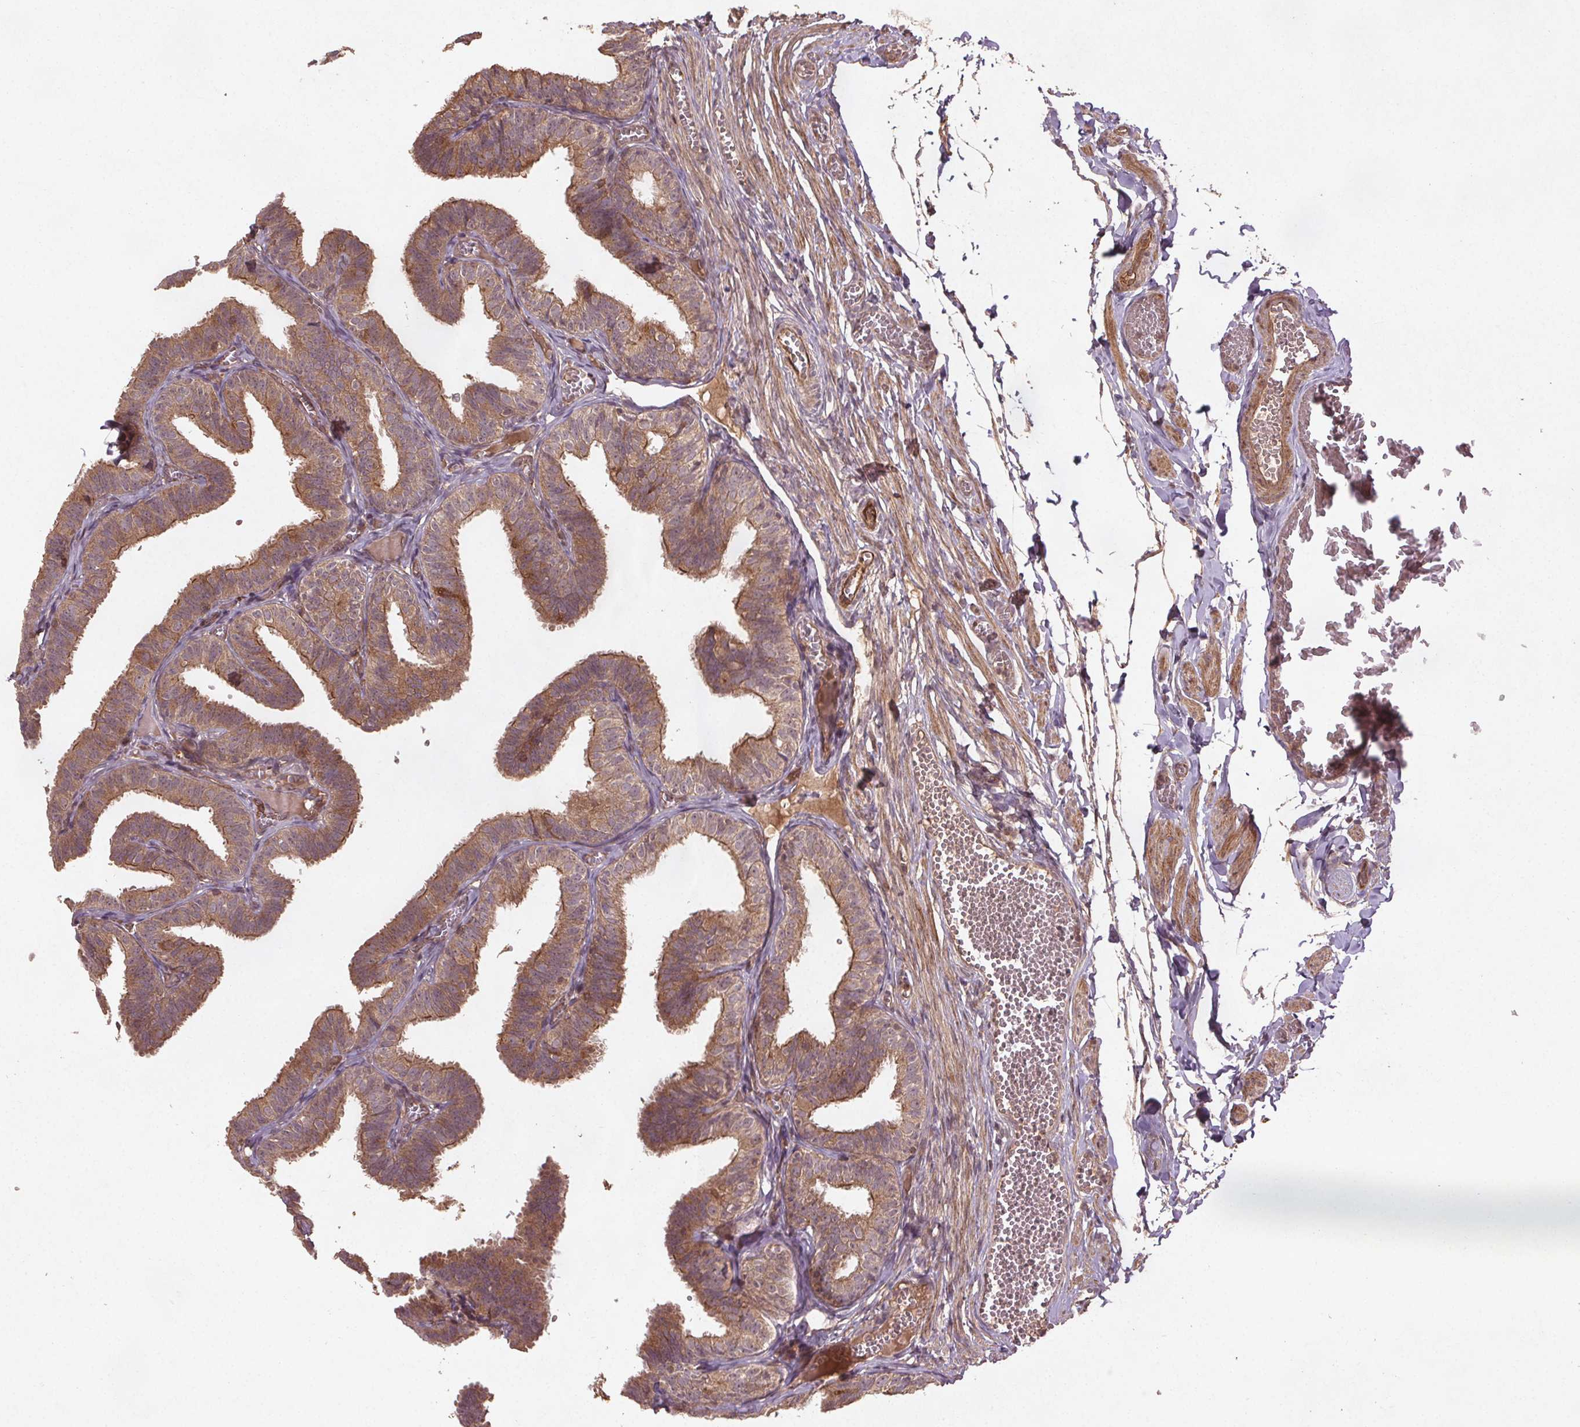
{"staining": {"intensity": "moderate", "quantity": ">75%", "location": "cytoplasmic/membranous"}, "tissue": "fallopian tube", "cell_type": "Glandular cells", "image_type": "normal", "snomed": [{"axis": "morphology", "description": "Normal tissue, NOS"}, {"axis": "topography", "description": "Fallopian tube"}], "caption": "An image of fallopian tube stained for a protein displays moderate cytoplasmic/membranous brown staining in glandular cells.", "gene": "SEC14L2", "patient": {"sex": "female", "age": 25}}